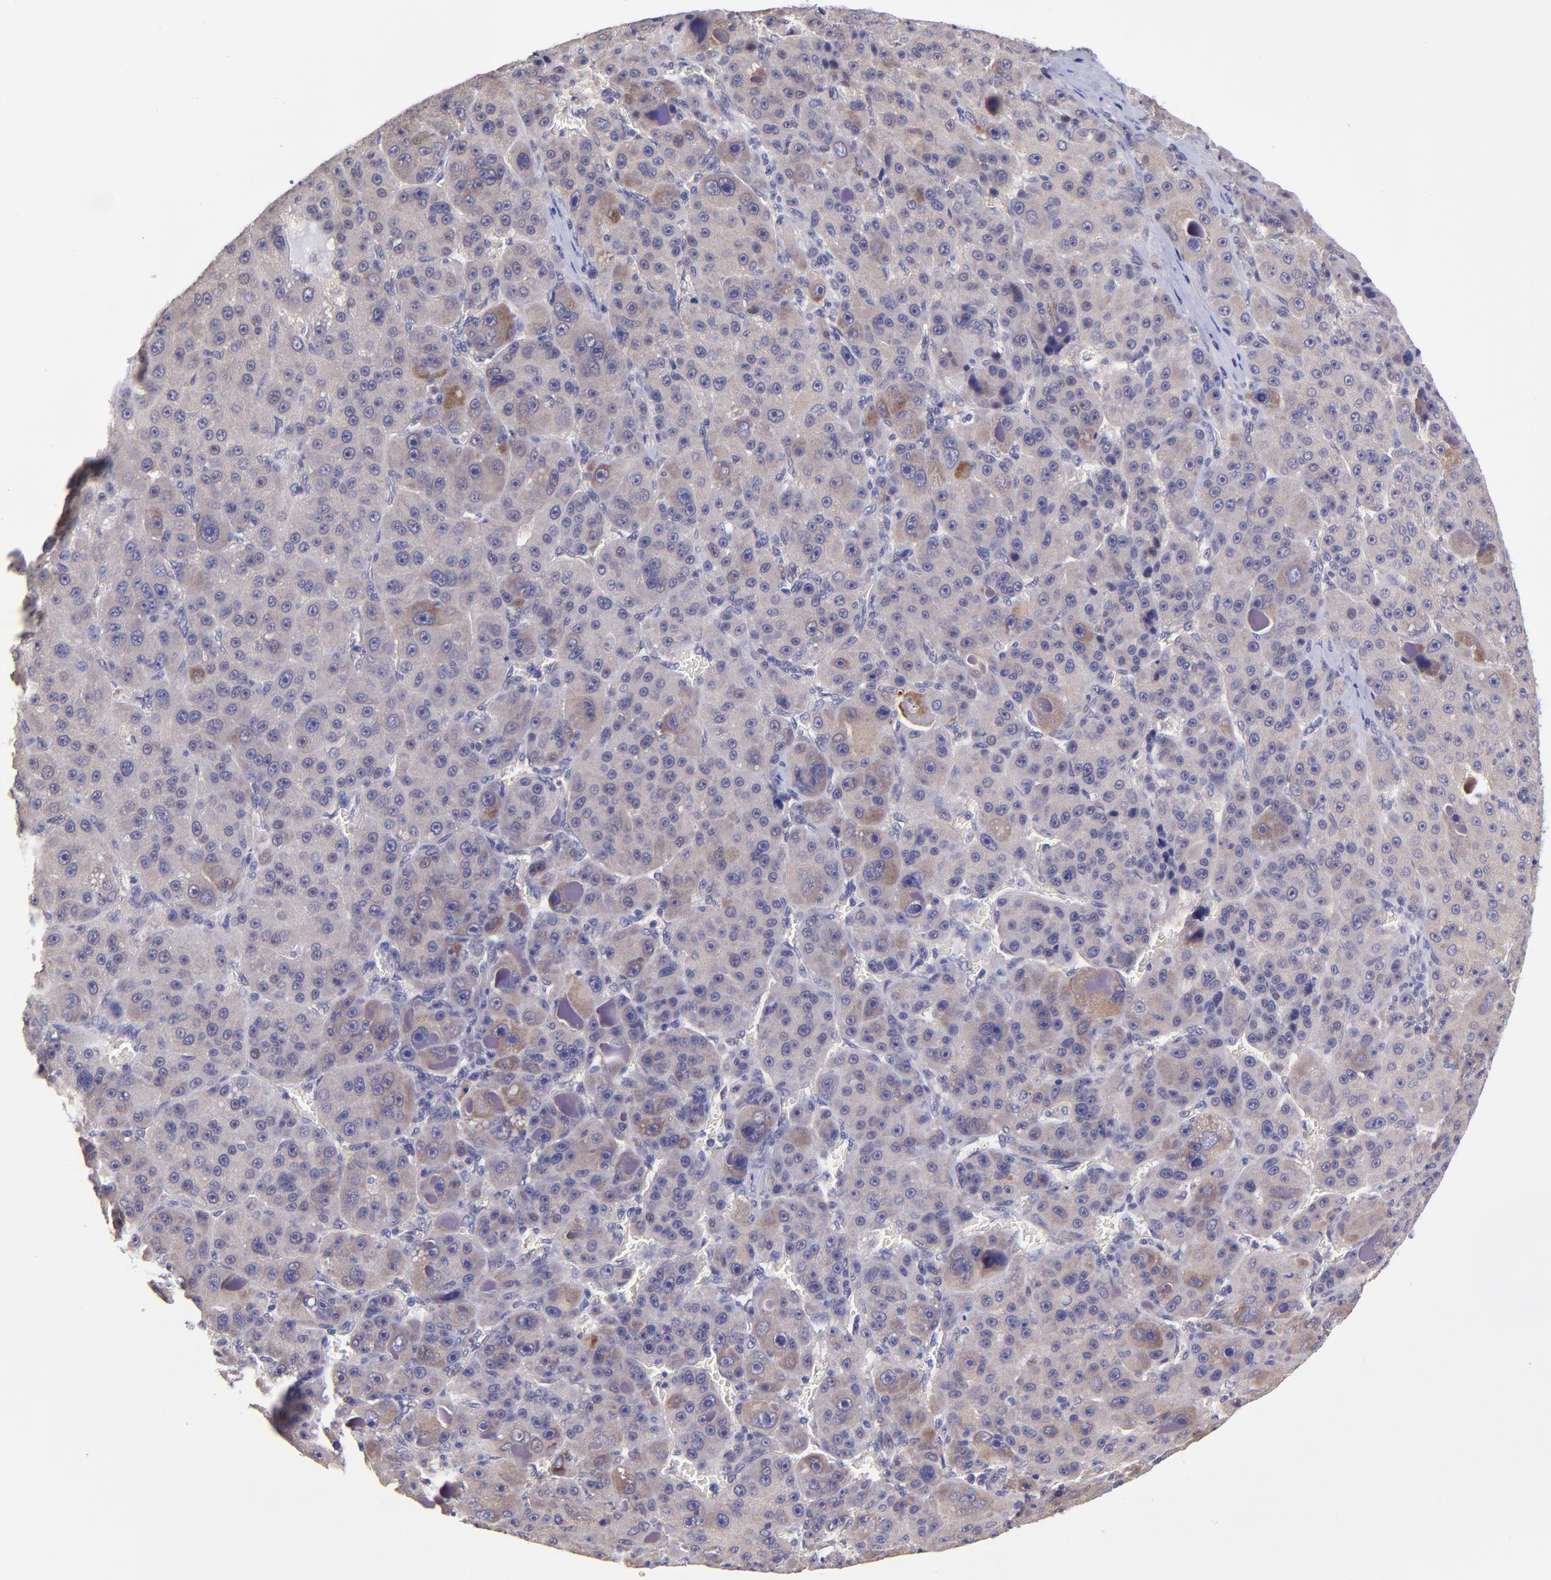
{"staining": {"intensity": "weak", "quantity": ">75%", "location": "cytoplasmic/membranous"}, "tissue": "liver cancer", "cell_type": "Tumor cells", "image_type": "cancer", "snomed": [{"axis": "morphology", "description": "Carcinoma, Hepatocellular, NOS"}, {"axis": "topography", "description": "Liver"}], "caption": "Hepatocellular carcinoma (liver) stained for a protein reveals weak cytoplasmic/membranous positivity in tumor cells.", "gene": "NSF", "patient": {"sex": "male", "age": 76}}